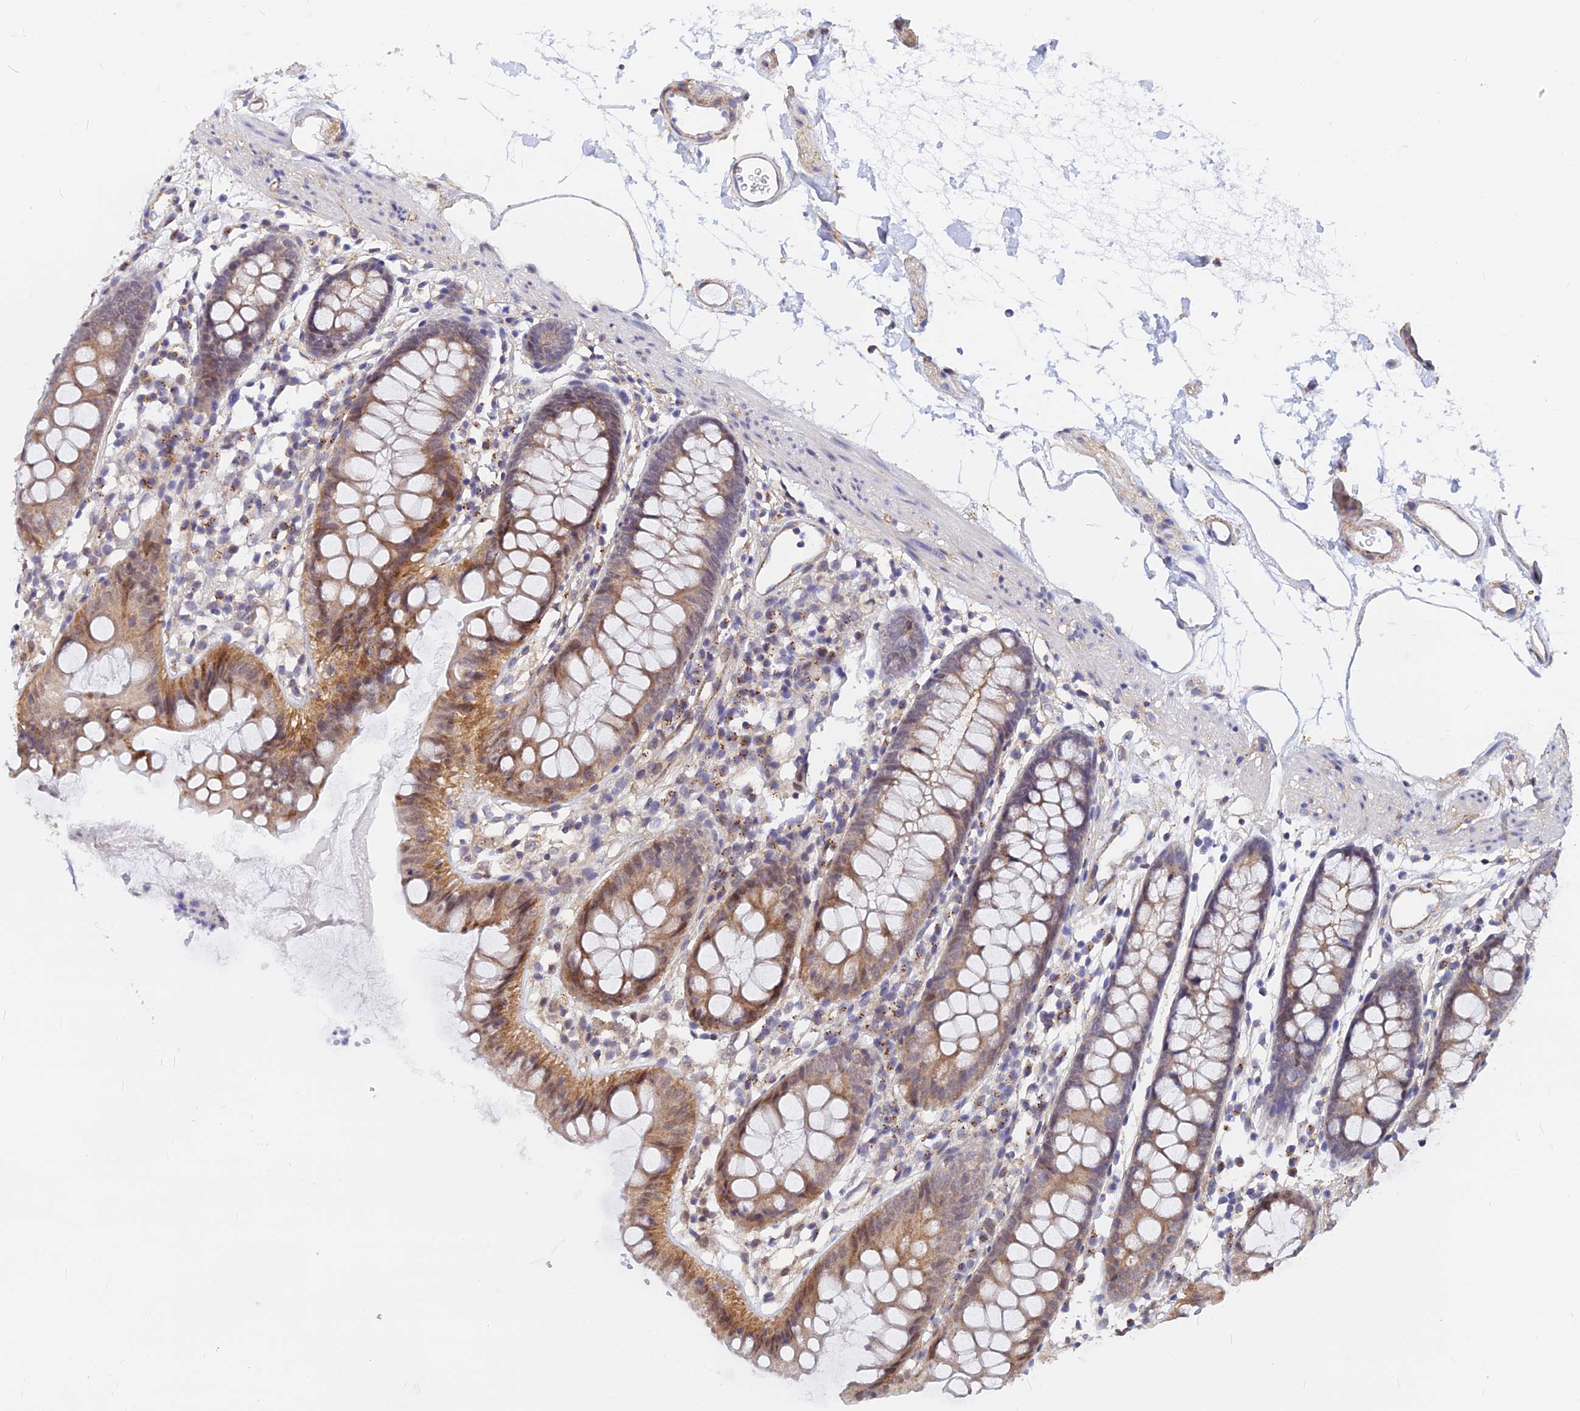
{"staining": {"intensity": "weak", "quantity": ">75%", "location": "cytoplasmic/membranous"}, "tissue": "colon", "cell_type": "Endothelial cells", "image_type": "normal", "snomed": [{"axis": "morphology", "description": "Normal tissue, NOS"}, {"axis": "topography", "description": "Colon"}], "caption": "IHC (DAB (3,3'-diaminobenzidine)) staining of normal human colon displays weak cytoplasmic/membranous protein positivity in about >75% of endothelial cells.", "gene": "VSTM2L", "patient": {"sex": "female", "age": 84}}